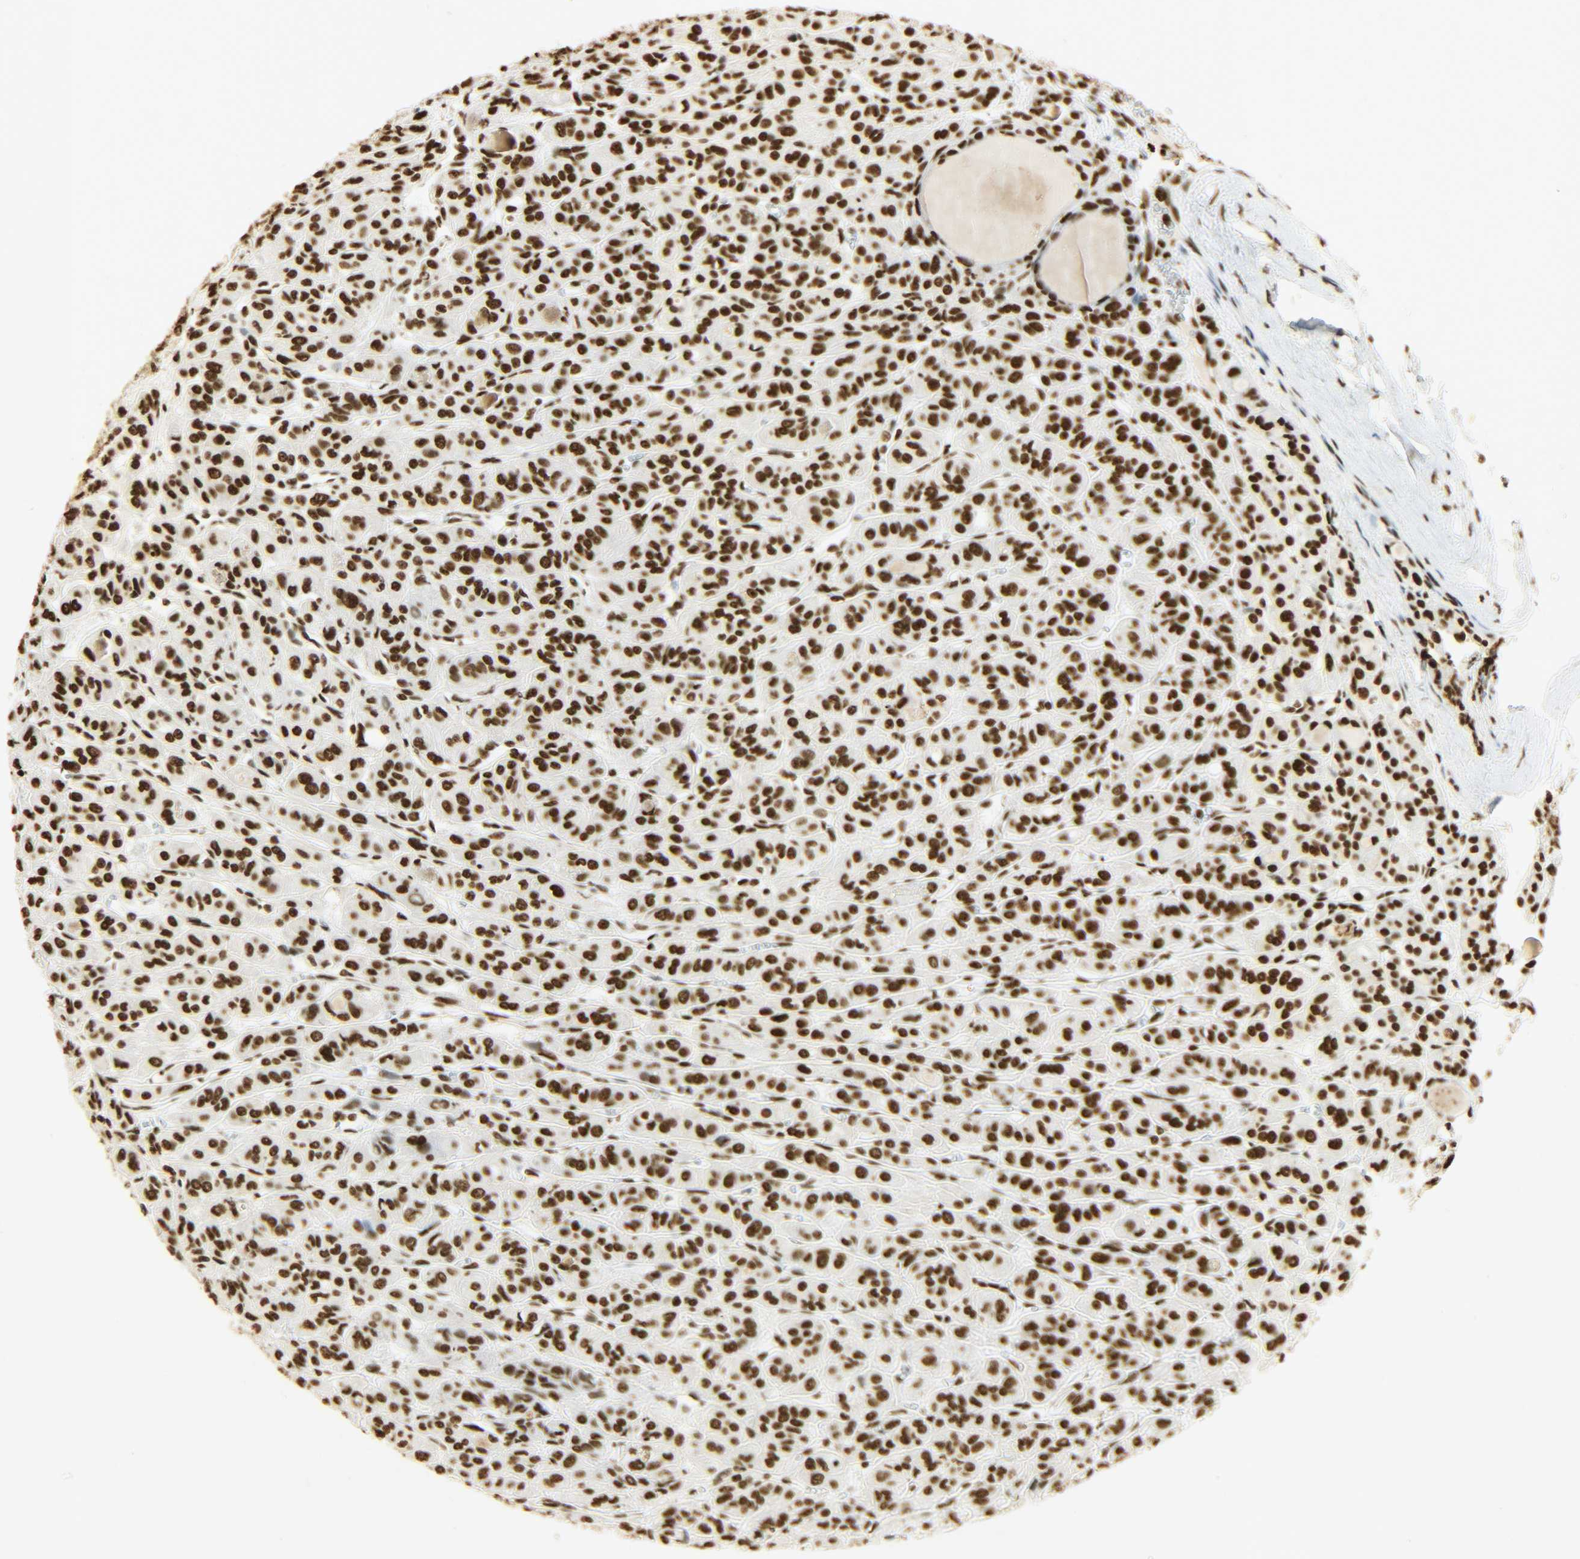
{"staining": {"intensity": "strong", "quantity": ">75%", "location": "nuclear"}, "tissue": "thyroid cancer", "cell_type": "Tumor cells", "image_type": "cancer", "snomed": [{"axis": "morphology", "description": "Follicular adenoma carcinoma, NOS"}, {"axis": "topography", "description": "Thyroid gland"}], "caption": "The immunohistochemical stain shows strong nuclear positivity in tumor cells of follicular adenoma carcinoma (thyroid) tissue. The staining was performed using DAB, with brown indicating positive protein expression. Nuclei are stained blue with hematoxylin.", "gene": "KHDRBS1", "patient": {"sex": "female", "age": 71}}